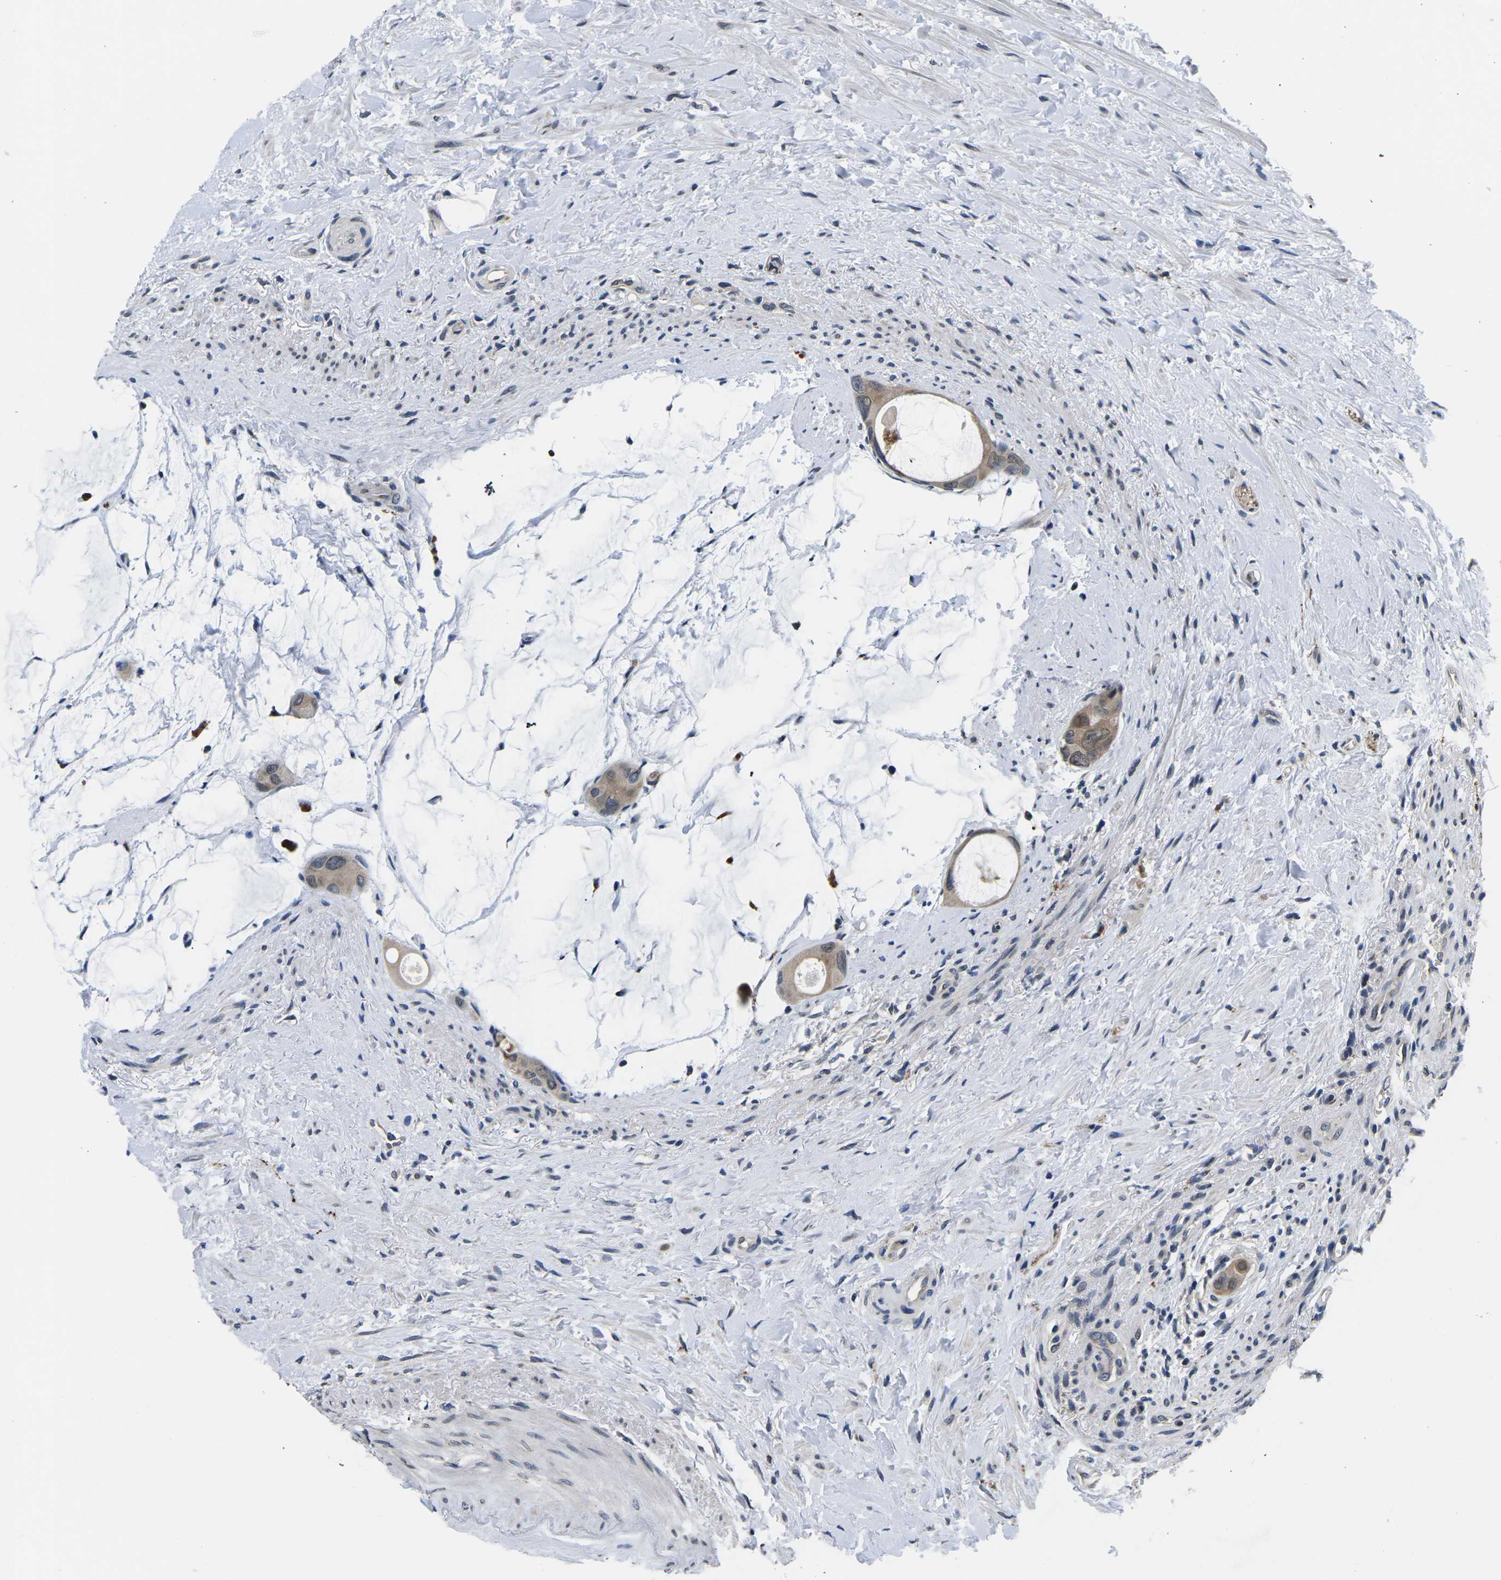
{"staining": {"intensity": "weak", "quantity": ">75%", "location": "cytoplasmic/membranous,nuclear"}, "tissue": "colorectal cancer", "cell_type": "Tumor cells", "image_type": "cancer", "snomed": [{"axis": "morphology", "description": "Adenocarcinoma, NOS"}, {"axis": "topography", "description": "Rectum"}], "caption": "An image showing weak cytoplasmic/membranous and nuclear expression in approximately >75% of tumor cells in adenocarcinoma (colorectal), as visualized by brown immunohistochemical staining.", "gene": "SNX10", "patient": {"sex": "male", "age": 51}}